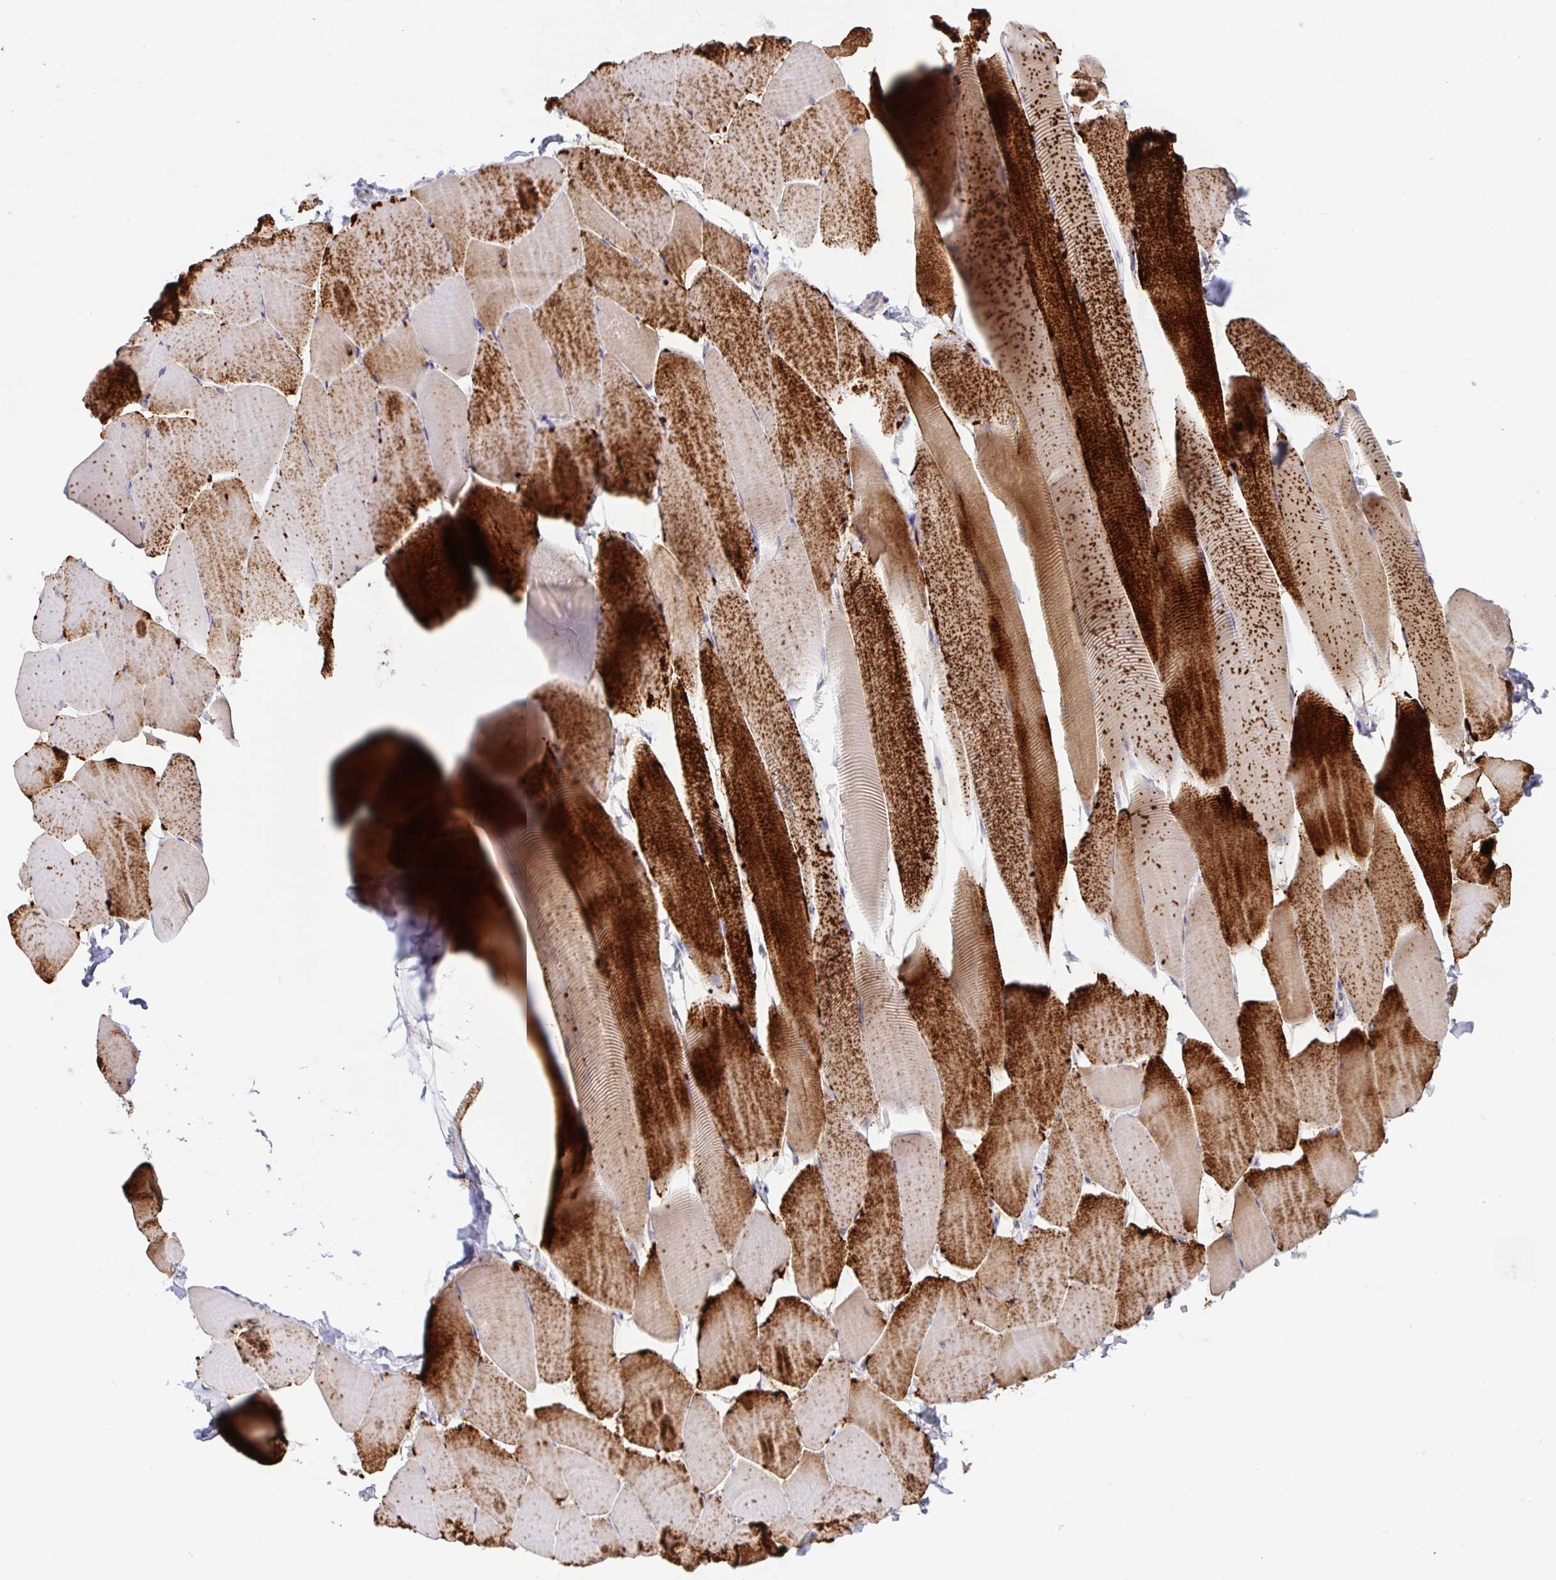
{"staining": {"intensity": "strong", "quantity": ">75%", "location": "cytoplasmic/membranous"}, "tissue": "skeletal muscle", "cell_type": "Myocytes", "image_type": "normal", "snomed": [{"axis": "morphology", "description": "Normal tissue, NOS"}, {"axis": "topography", "description": "Skeletal muscle"}], "caption": "Immunohistochemical staining of normal skeletal muscle demonstrates high levels of strong cytoplasmic/membranous expression in about >75% of myocytes. (DAB IHC with brightfield microscopy, high magnification).", "gene": "PYGM", "patient": {"sex": "male", "age": 25}}